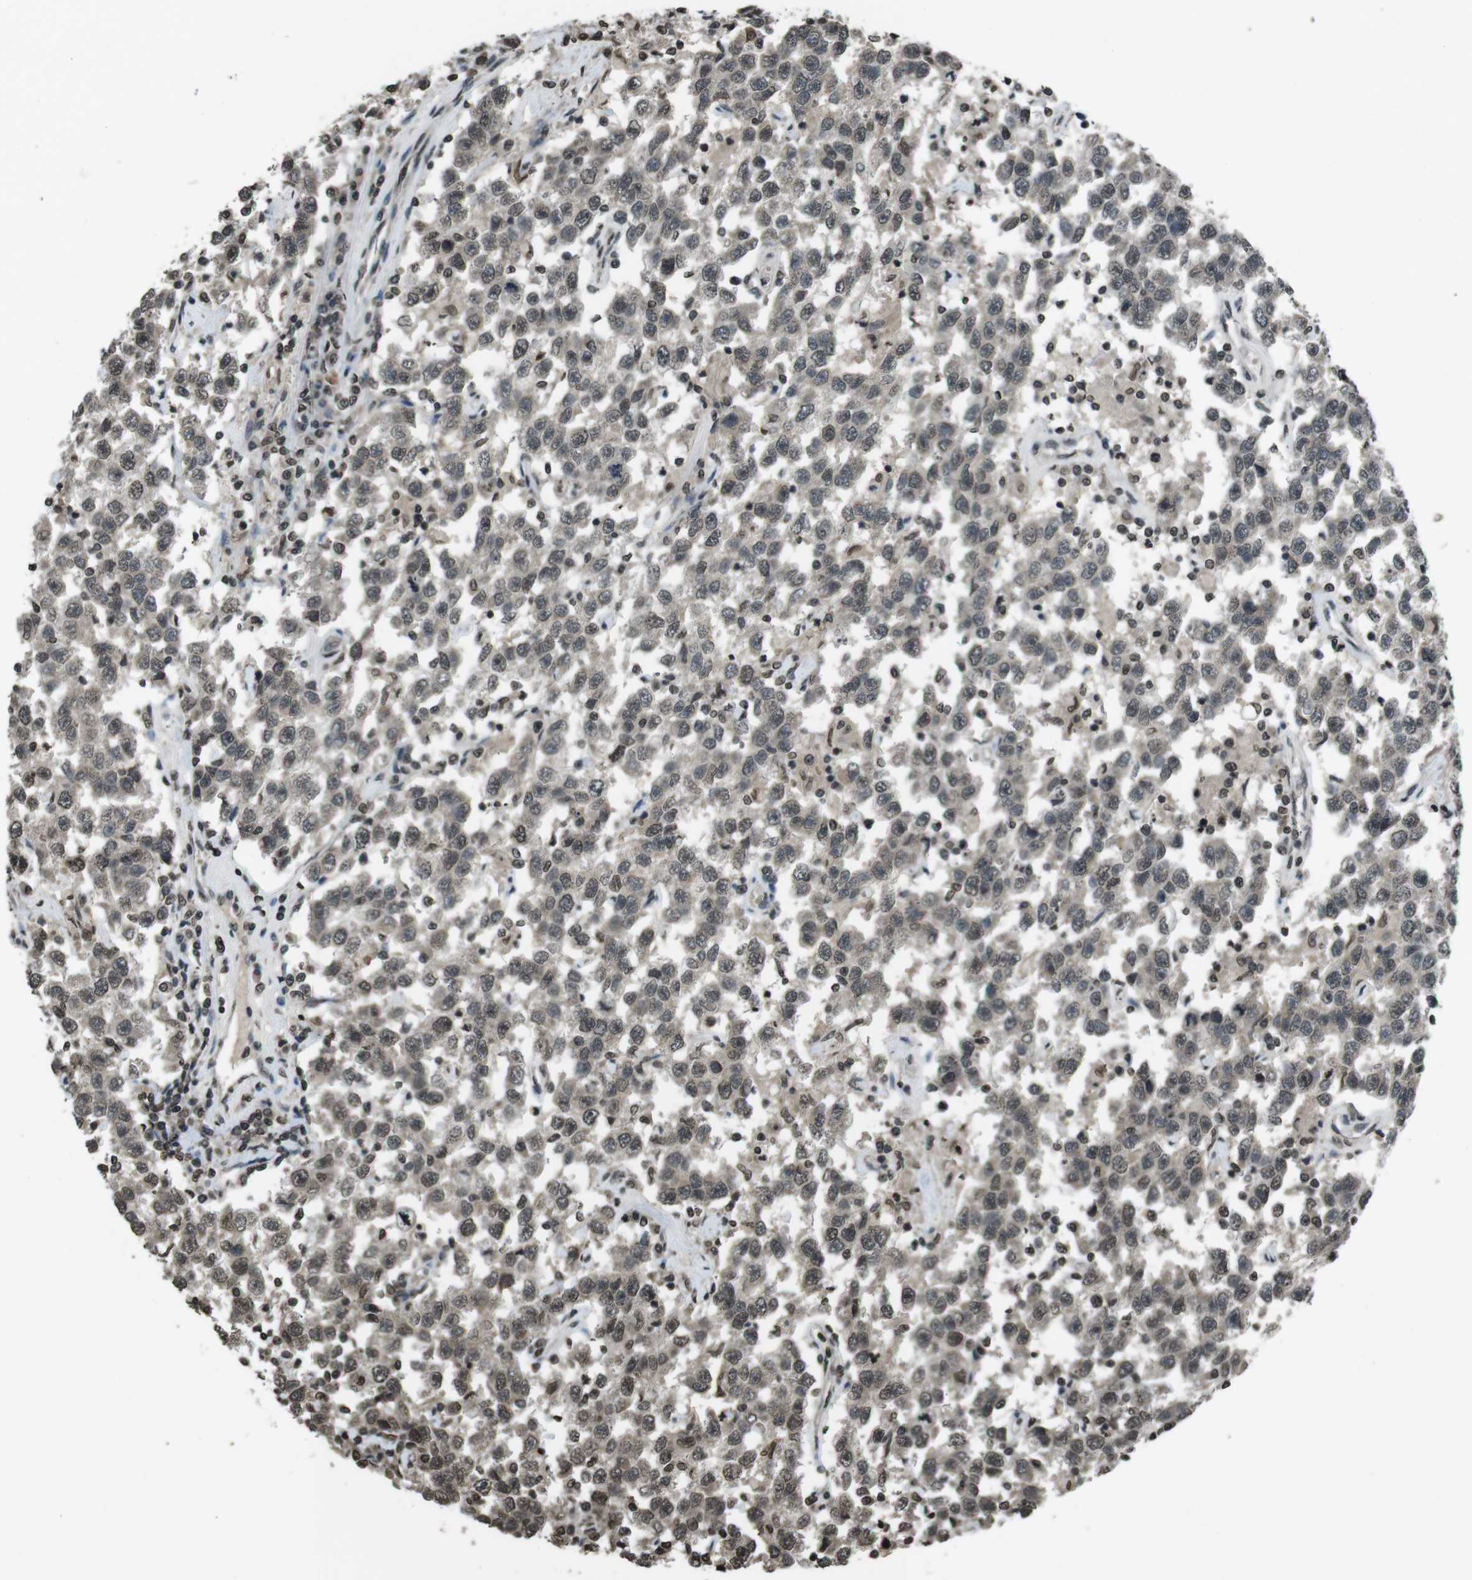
{"staining": {"intensity": "weak", "quantity": ">75%", "location": "nuclear"}, "tissue": "testis cancer", "cell_type": "Tumor cells", "image_type": "cancer", "snomed": [{"axis": "morphology", "description": "Seminoma, NOS"}, {"axis": "topography", "description": "Testis"}], "caption": "Immunohistochemistry (IHC) of human seminoma (testis) demonstrates low levels of weak nuclear staining in approximately >75% of tumor cells. (DAB (3,3'-diaminobenzidine) IHC with brightfield microscopy, high magnification).", "gene": "MAF", "patient": {"sex": "male", "age": 41}}